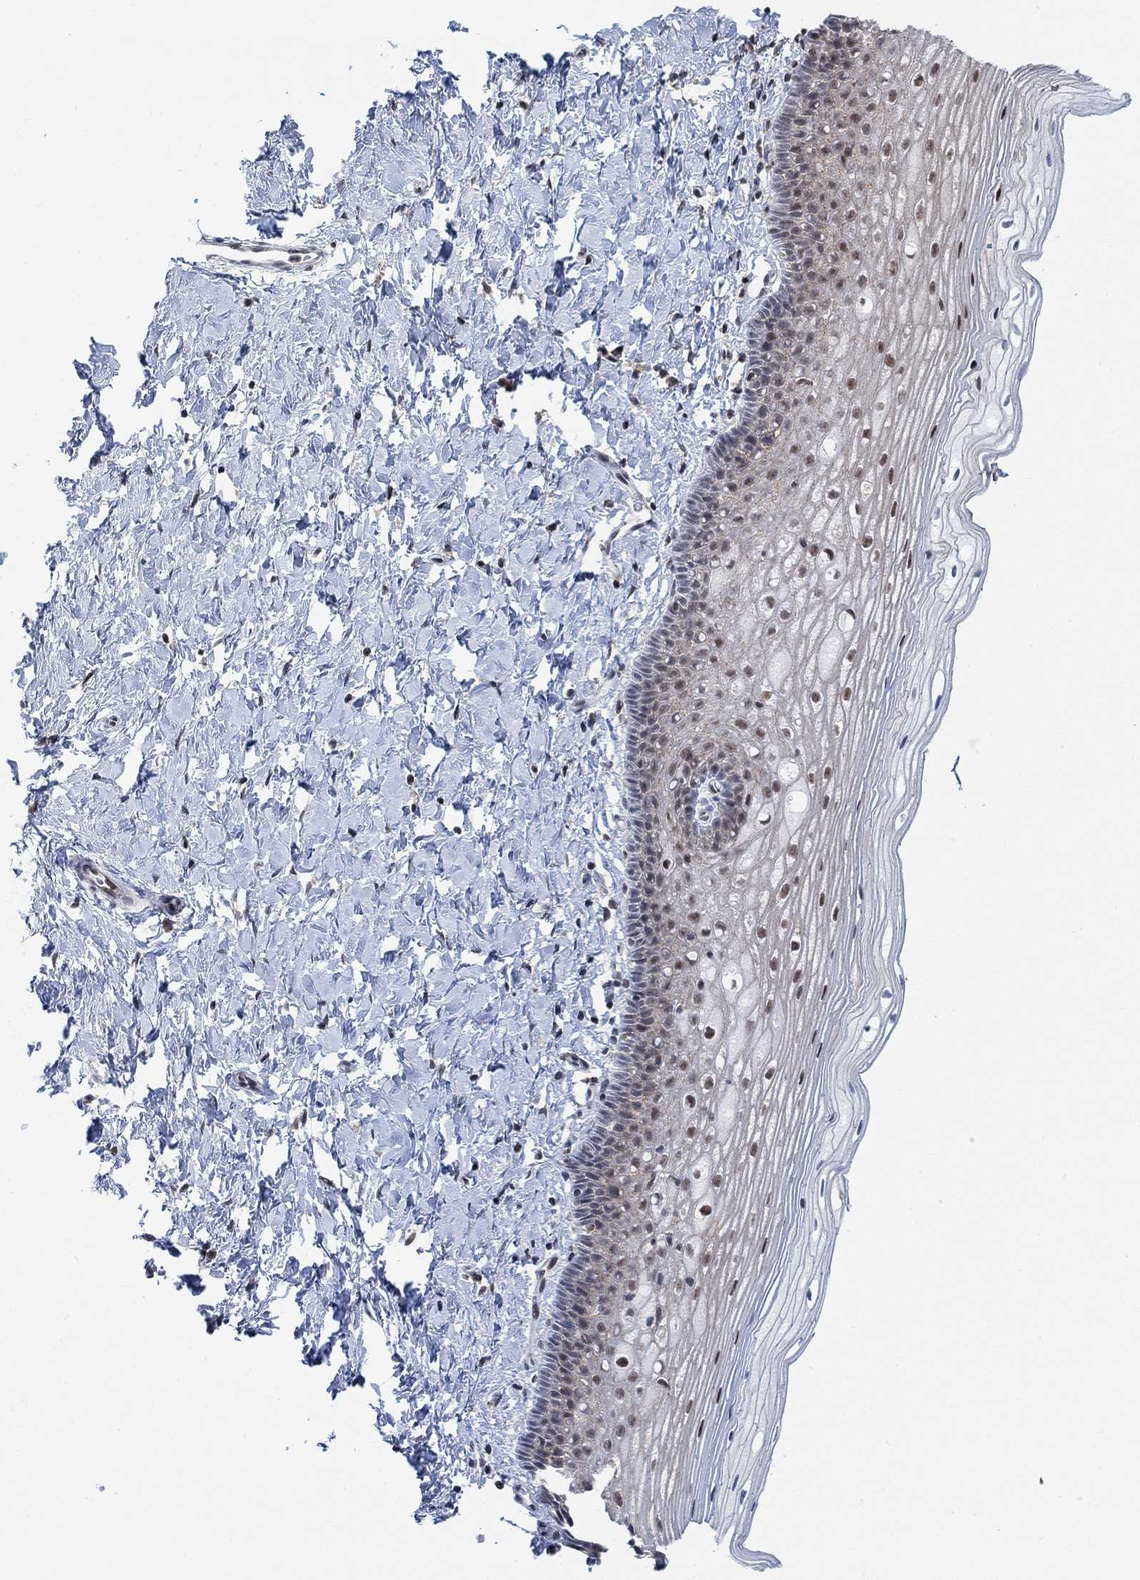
{"staining": {"intensity": "moderate", "quantity": "<25%", "location": "nuclear"}, "tissue": "cervix", "cell_type": "Glandular cells", "image_type": "normal", "snomed": [{"axis": "morphology", "description": "Normal tissue, NOS"}, {"axis": "topography", "description": "Cervix"}], "caption": "This photomicrograph reveals immunohistochemistry (IHC) staining of normal cervix, with low moderate nuclear positivity in about <25% of glandular cells.", "gene": "PWWP2B", "patient": {"sex": "female", "age": 37}}